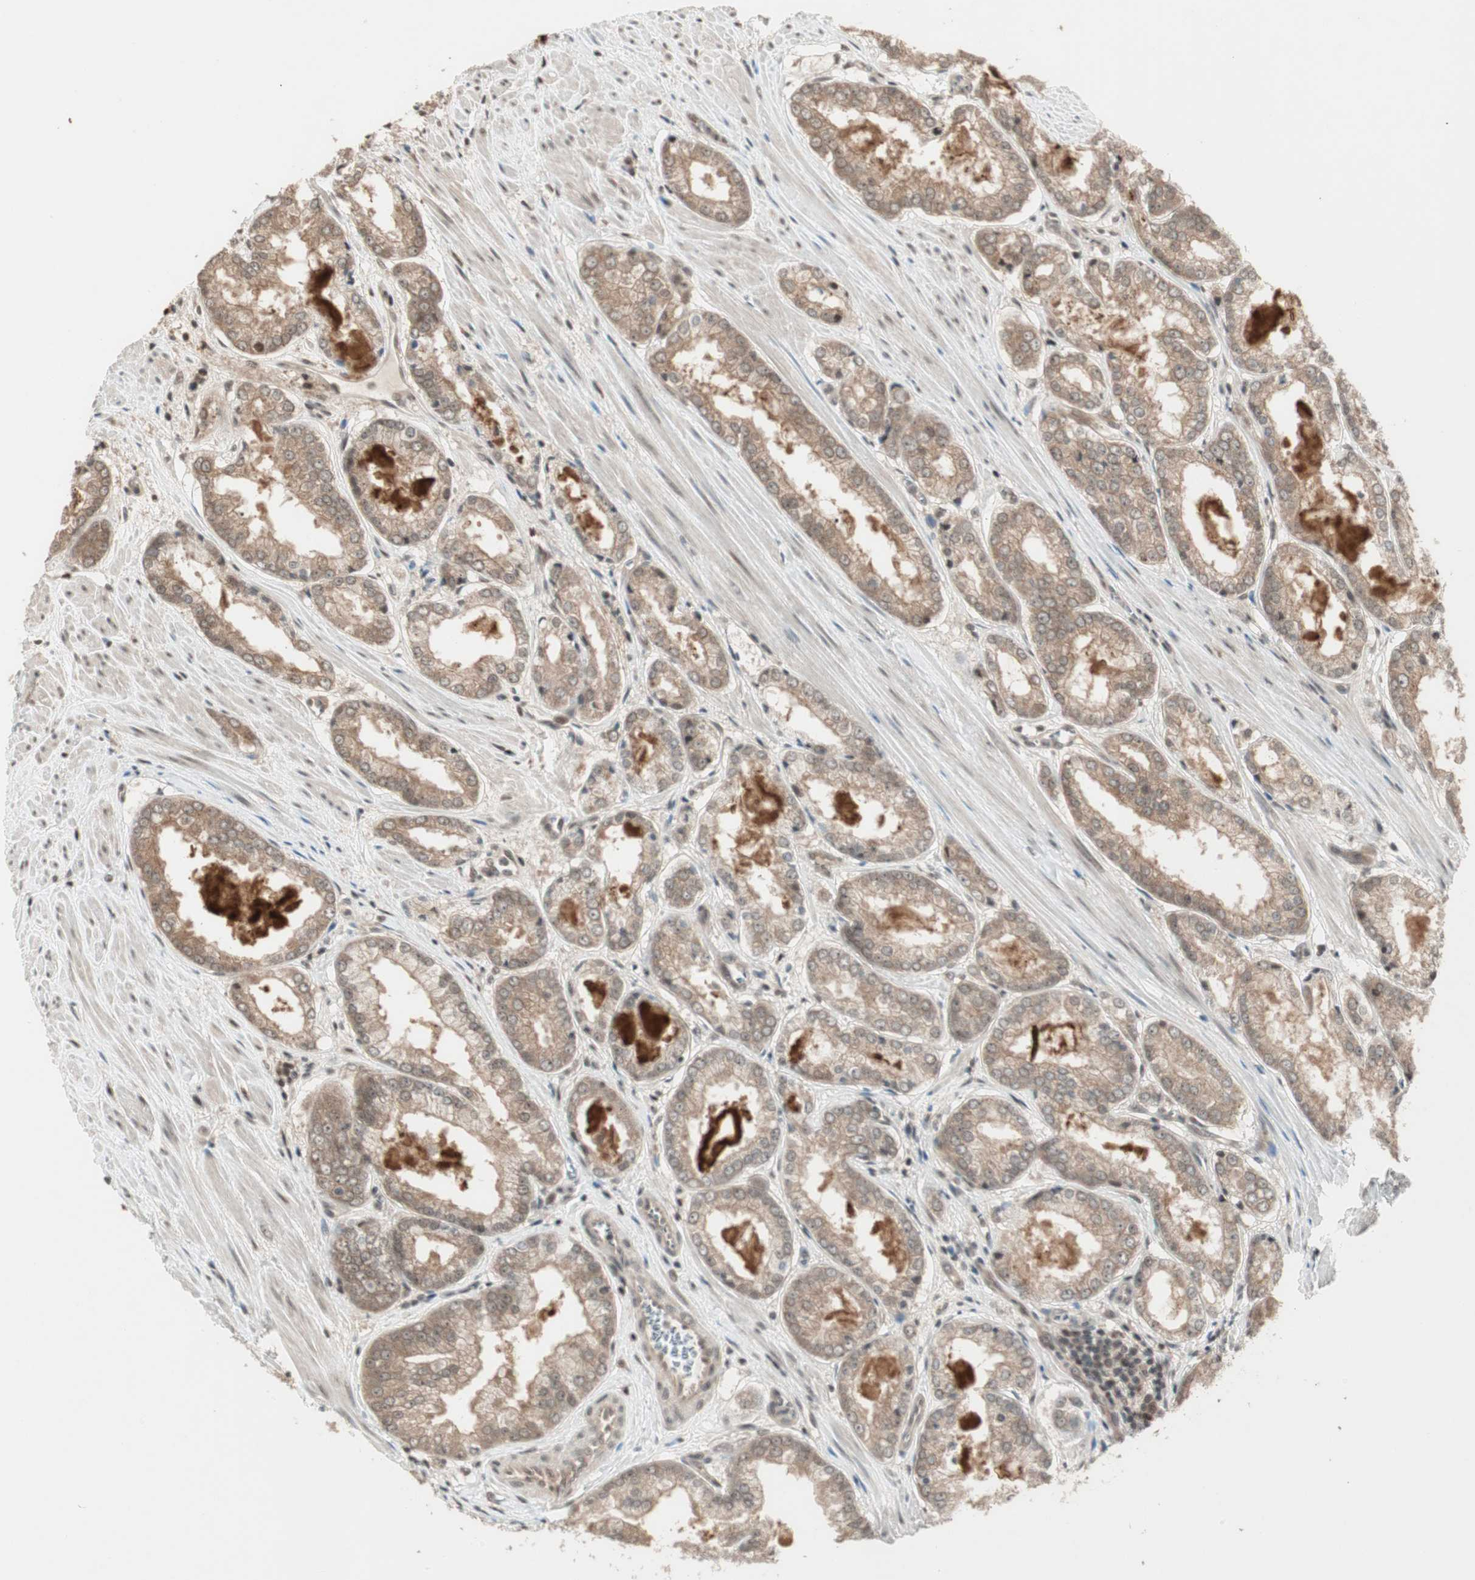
{"staining": {"intensity": "moderate", "quantity": ">75%", "location": "cytoplasmic/membranous"}, "tissue": "prostate cancer", "cell_type": "Tumor cells", "image_type": "cancer", "snomed": [{"axis": "morphology", "description": "Adenocarcinoma, Low grade"}, {"axis": "topography", "description": "Prostate"}], "caption": "This image reveals immunohistochemistry staining of adenocarcinoma (low-grade) (prostate), with medium moderate cytoplasmic/membranous positivity in approximately >75% of tumor cells.", "gene": "ZNF701", "patient": {"sex": "male", "age": 64}}